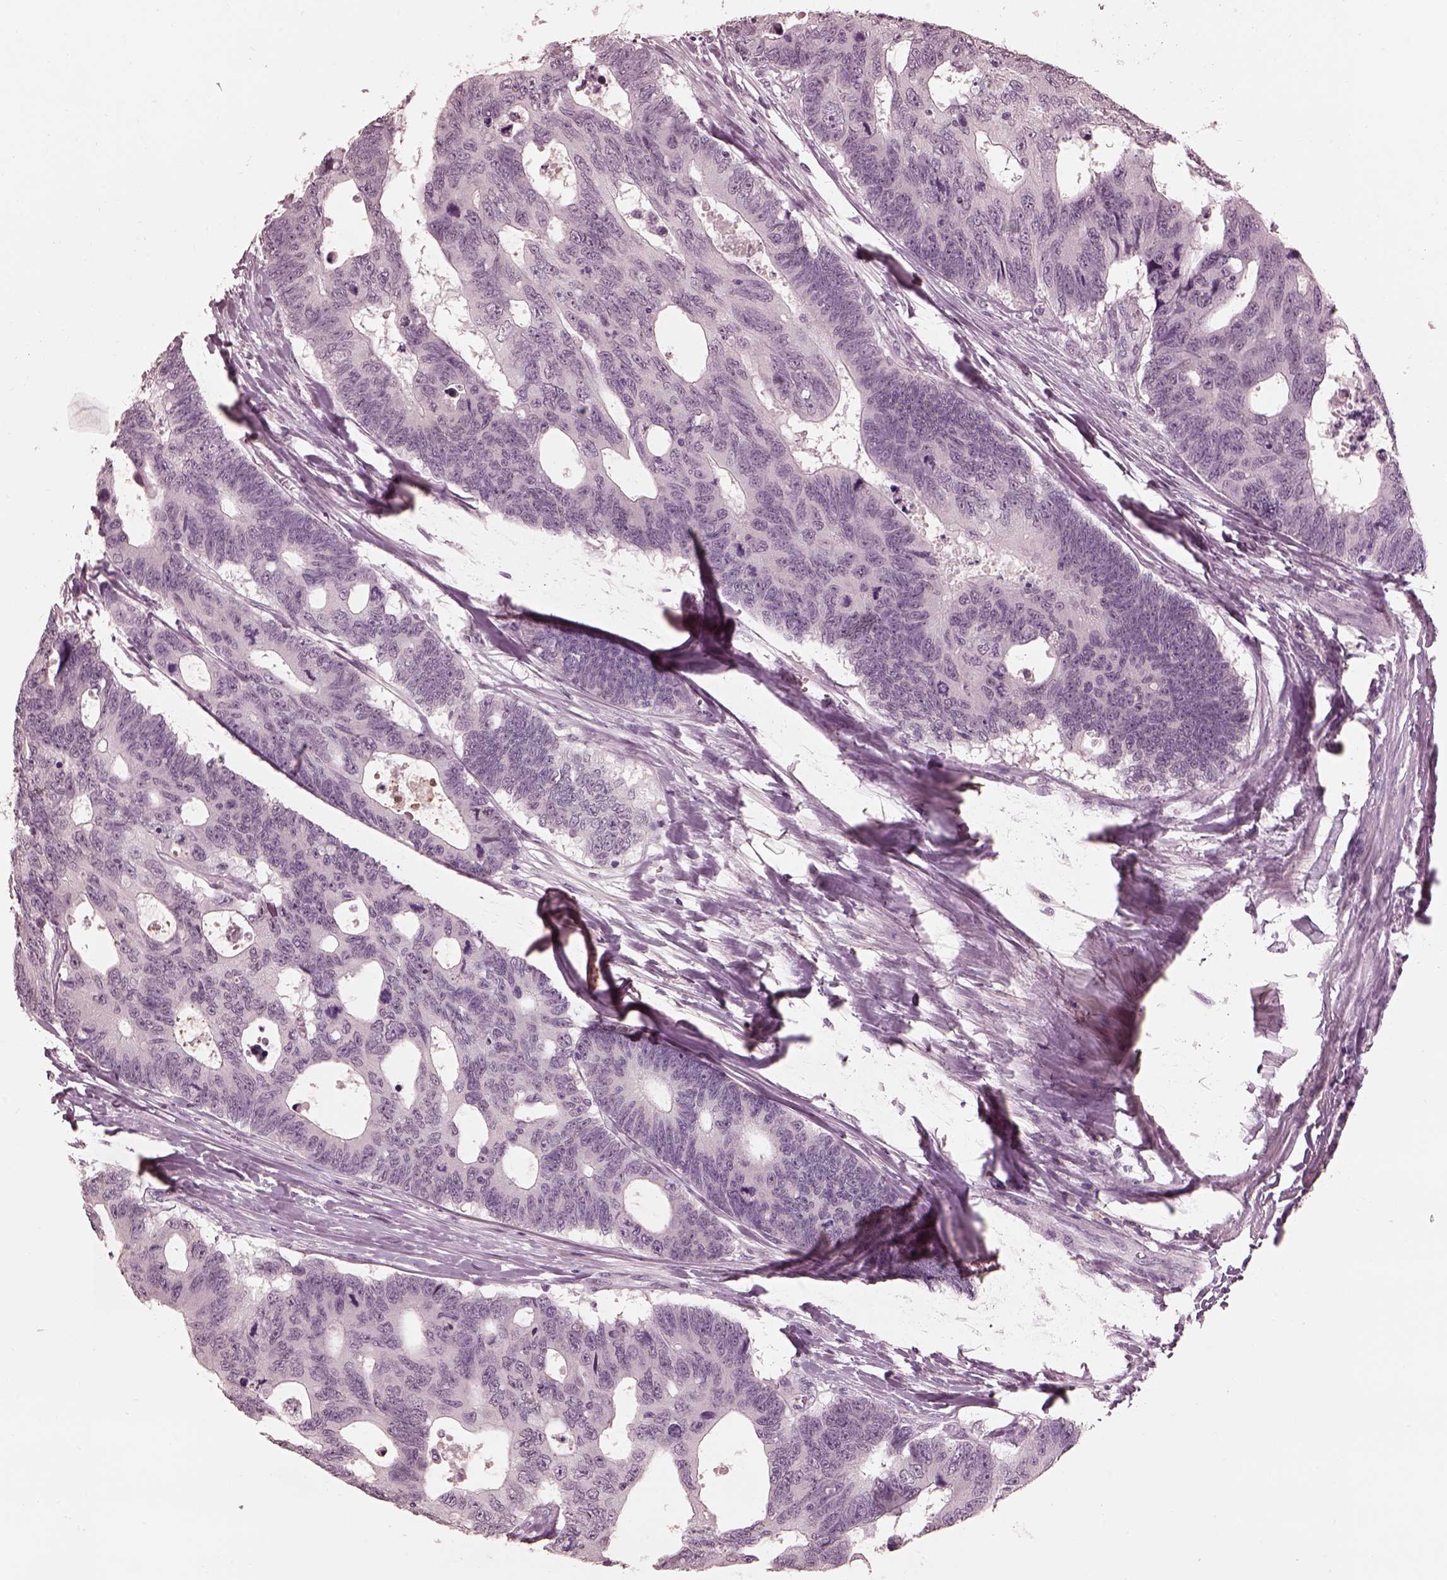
{"staining": {"intensity": "negative", "quantity": "none", "location": "none"}, "tissue": "colorectal cancer", "cell_type": "Tumor cells", "image_type": "cancer", "snomed": [{"axis": "morphology", "description": "Adenocarcinoma, NOS"}, {"axis": "topography", "description": "Colon"}], "caption": "Immunohistochemistry micrograph of neoplastic tissue: human colorectal adenocarcinoma stained with DAB (3,3'-diaminobenzidine) demonstrates no significant protein positivity in tumor cells.", "gene": "KCNA2", "patient": {"sex": "female", "age": 77}}